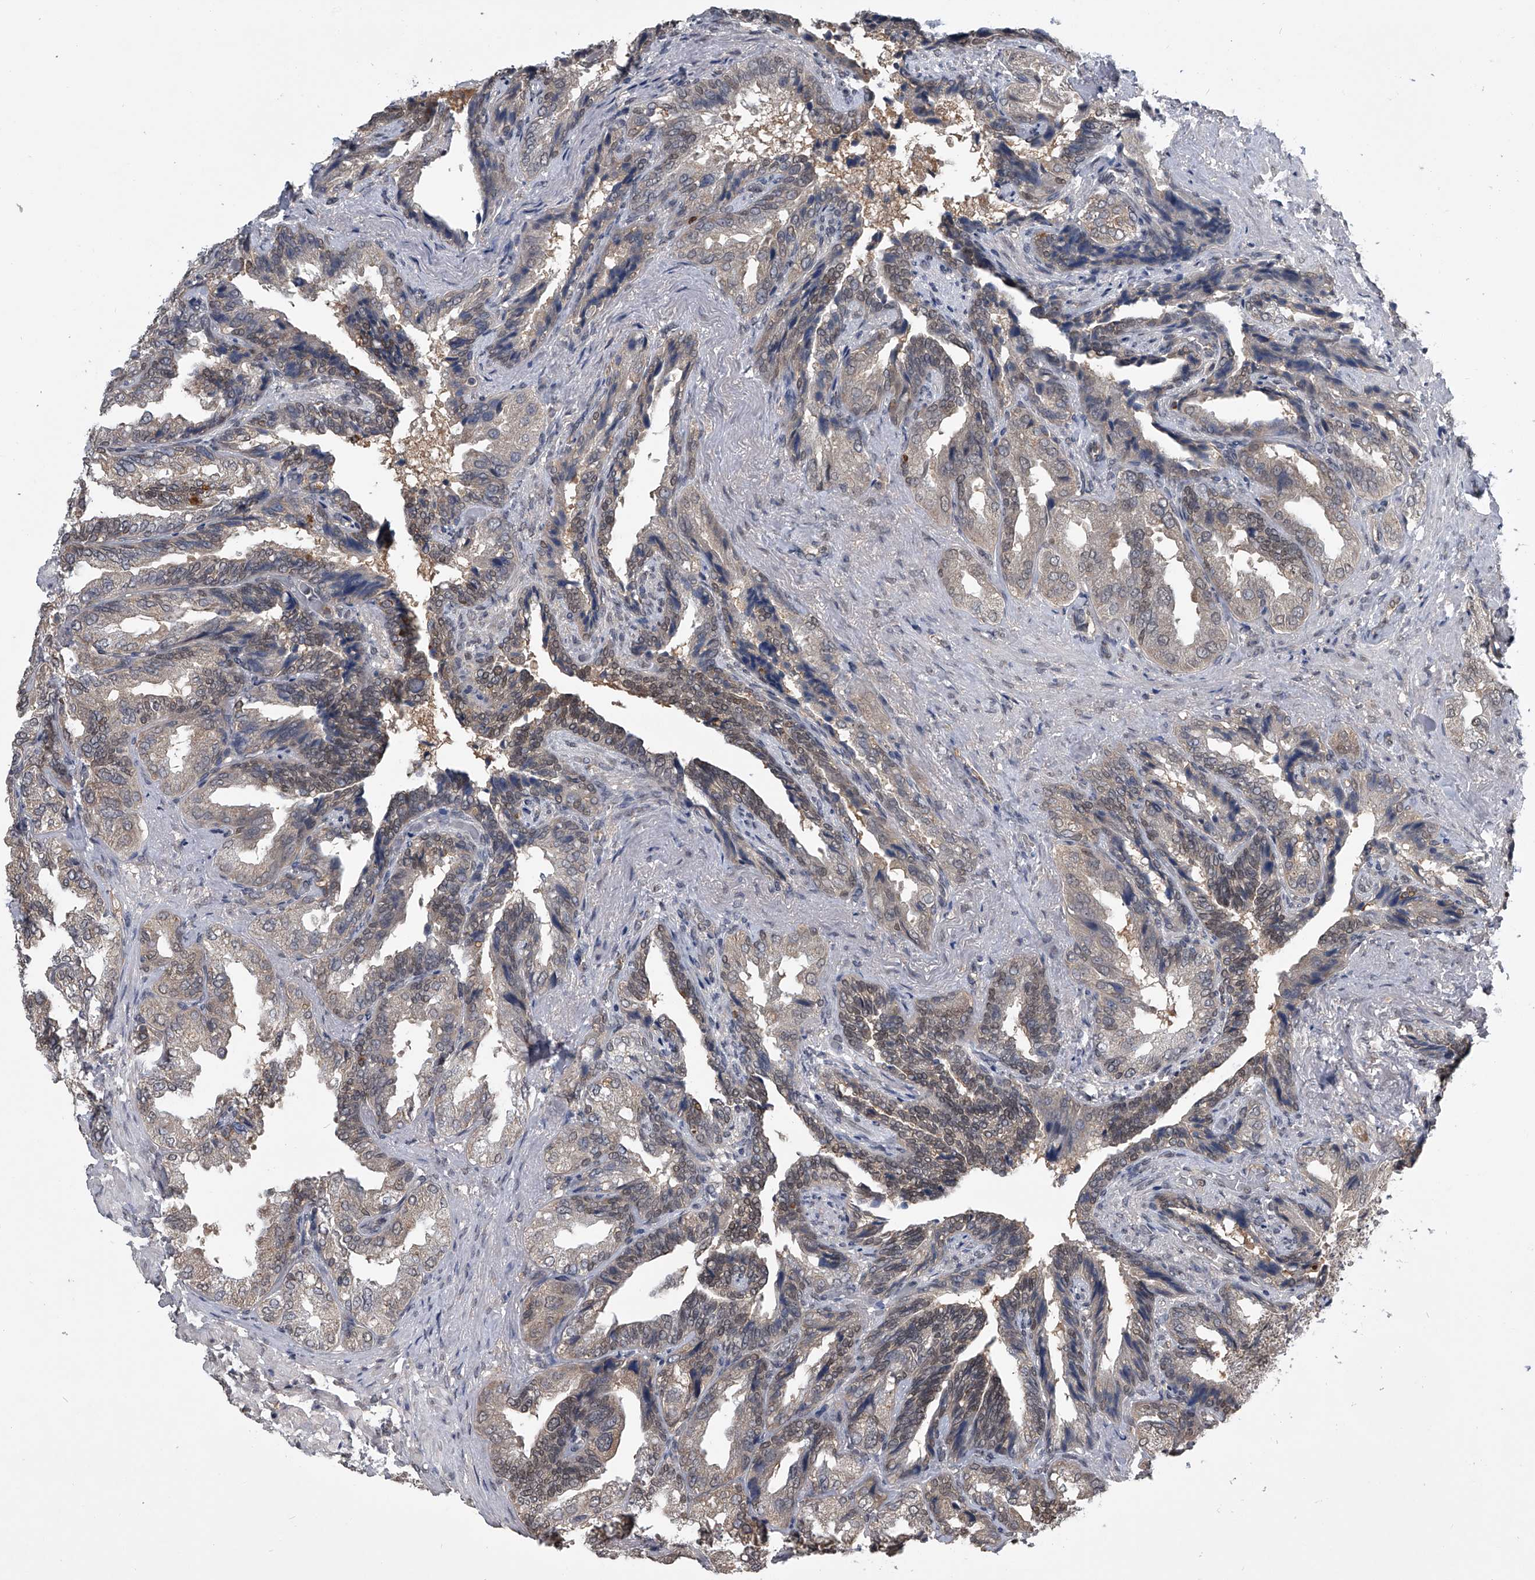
{"staining": {"intensity": "weak", "quantity": ">75%", "location": "cytoplasmic/membranous"}, "tissue": "seminal vesicle", "cell_type": "Glandular cells", "image_type": "normal", "snomed": [{"axis": "morphology", "description": "Normal tissue, NOS"}, {"axis": "topography", "description": "Seminal veicle"}, {"axis": "topography", "description": "Peripheral nerve tissue"}], "caption": "IHC of normal seminal vesicle displays low levels of weak cytoplasmic/membranous staining in approximately >75% of glandular cells. Using DAB (brown) and hematoxylin (blue) stains, captured at high magnification using brightfield microscopy.", "gene": "TSNAX", "patient": {"sex": "male", "age": 63}}